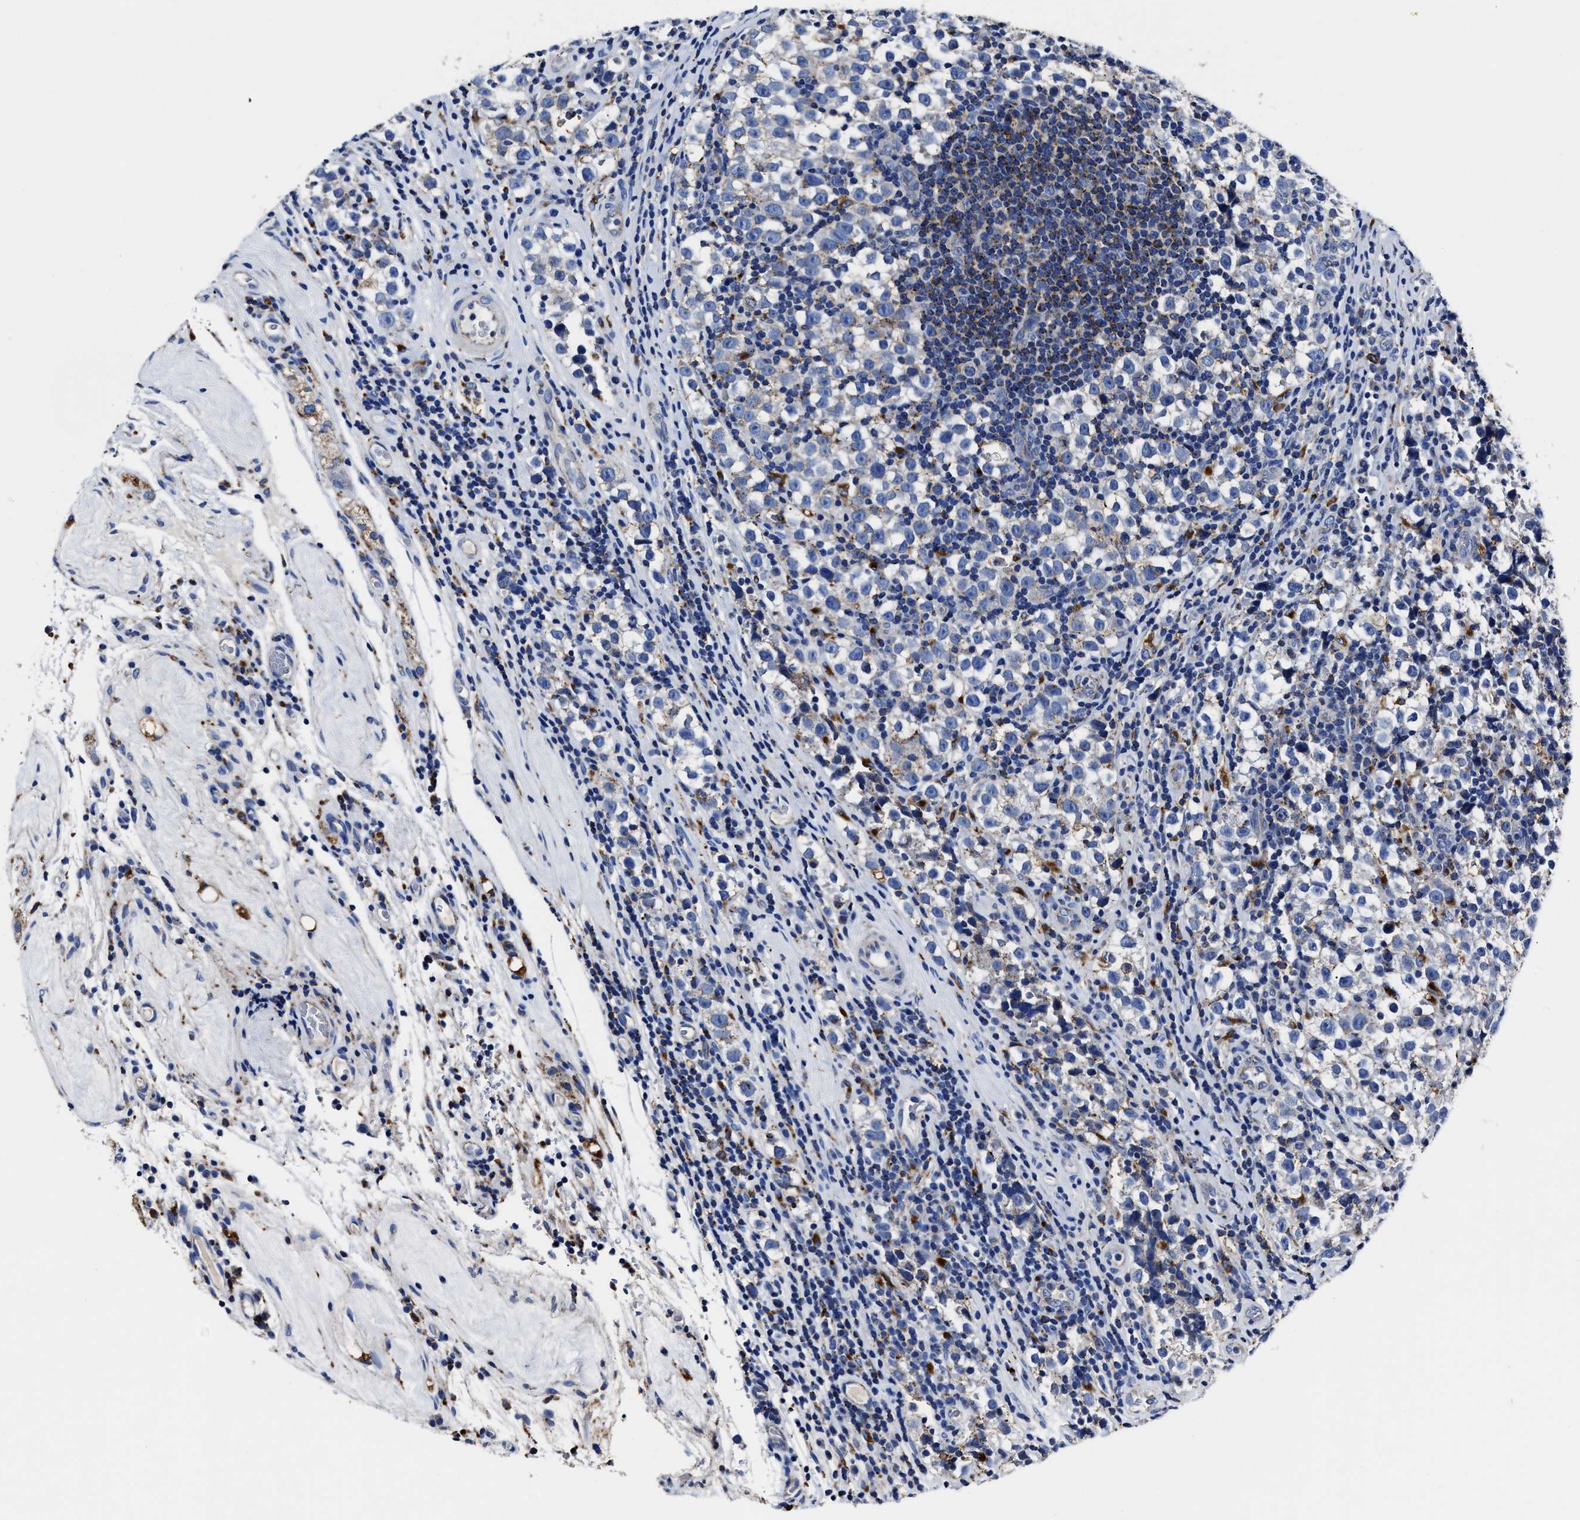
{"staining": {"intensity": "negative", "quantity": "none", "location": "none"}, "tissue": "testis cancer", "cell_type": "Tumor cells", "image_type": "cancer", "snomed": [{"axis": "morphology", "description": "Normal tissue, NOS"}, {"axis": "morphology", "description": "Seminoma, NOS"}, {"axis": "topography", "description": "Testis"}], "caption": "Human seminoma (testis) stained for a protein using immunohistochemistry (IHC) exhibits no staining in tumor cells.", "gene": "LAMTOR4", "patient": {"sex": "male", "age": 43}}